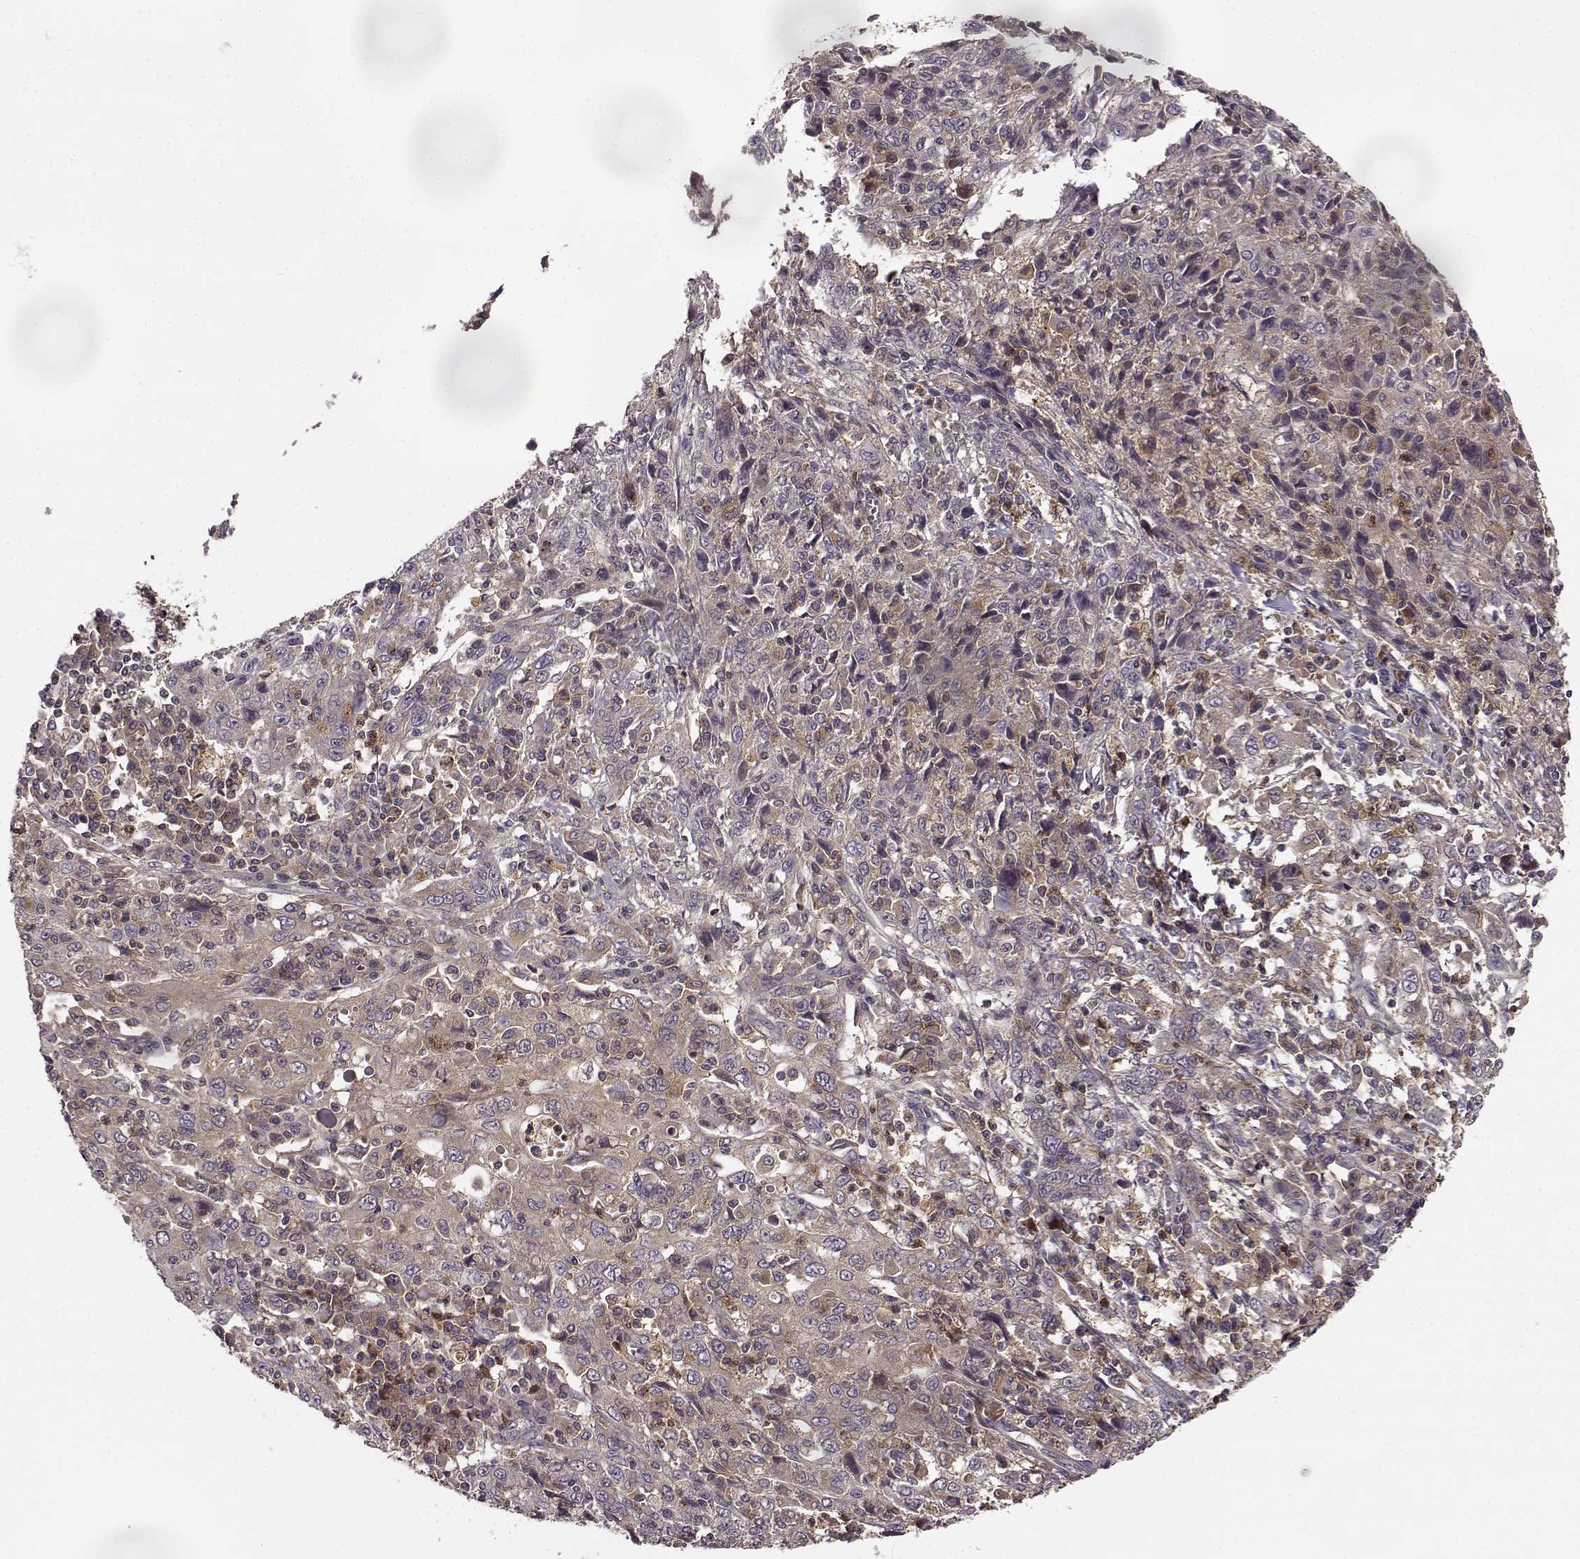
{"staining": {"intensity": "weak", "quantity": ">75%", "location": "cytoplasmic/membranous"}, "tissue": "cervical cancer", "cell_type": "Tumor cells", "image_type": "cancer", "snomed": [{"axis": "morphology", "description": "Squamous cell carcinoma, NOS"}, {"axis": "topography", "description": "Cervix"}], "caption": "Brown immunohistochemical staining in human cervical cancer exhibits weak cytoplasmic/membranous staining in approximately >75% of tumor cells.", "gene": "IFRD2", "patient": {"sex": "female", "age": 46}}